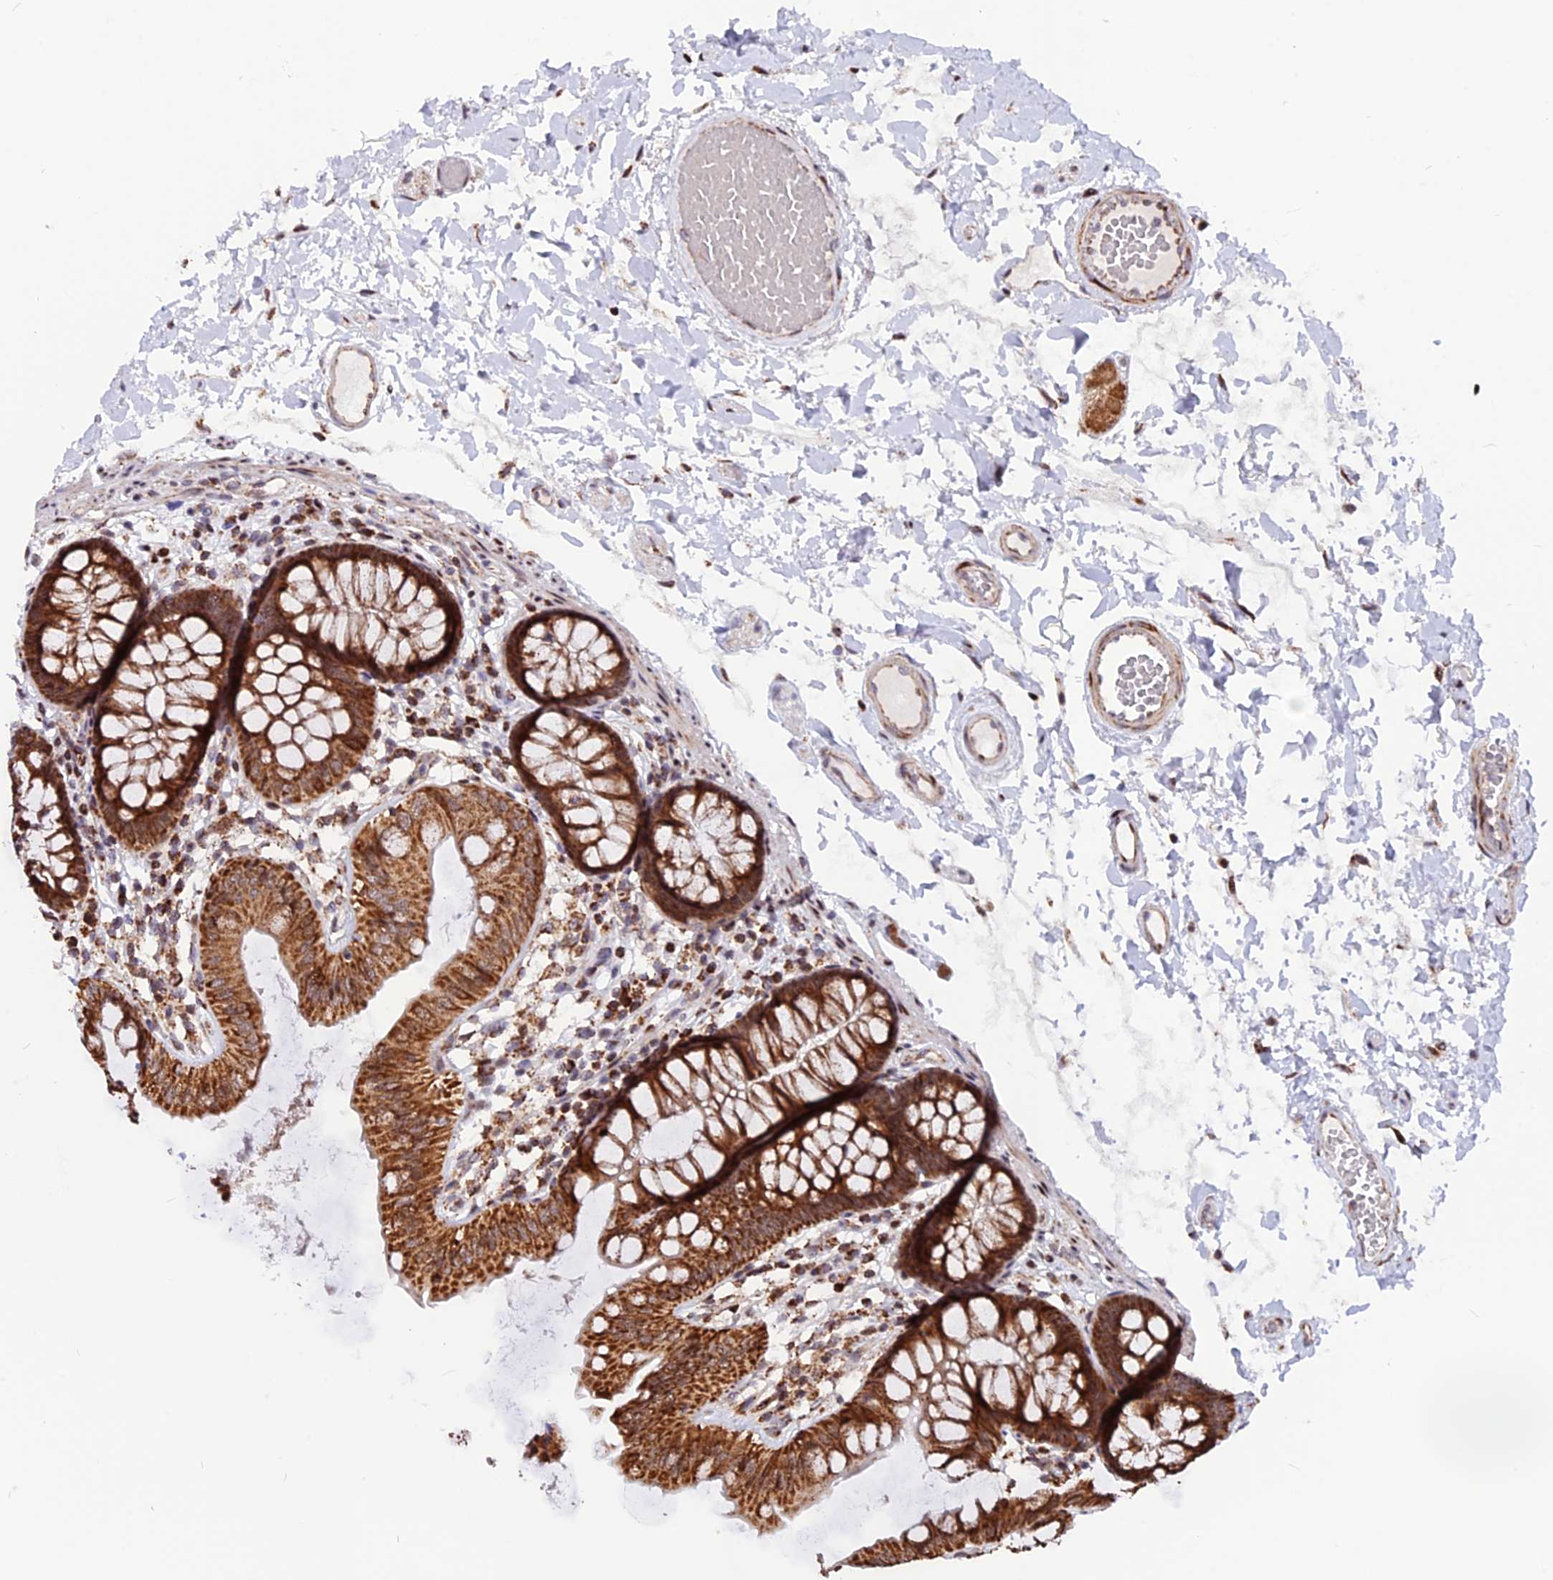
{"staining": {"intensity": "weak", "quantity": "25%-75%", "location": "cytoplasmic/membranous"}, "tissue": "colon", "cell_type": "Endothelial cells", "image_type": "normal", "snomed": [{"axis": "morphology", "description": "Normal tissue, NOS"}, {"axis": "topography", "description": "Colon"}], "caption": "Unremarkable colon was stained to show a protein in brown. There is low levels of weak cytoplasmic/membranous expression in approximately 25%-75% of endothelial cells. (DAB (3,3'-diaminobenzidine) IHC with brightfield microscopy, high magnification).", "gene": "FAM174C", "patient": {"sex": "male", "age": 84}}